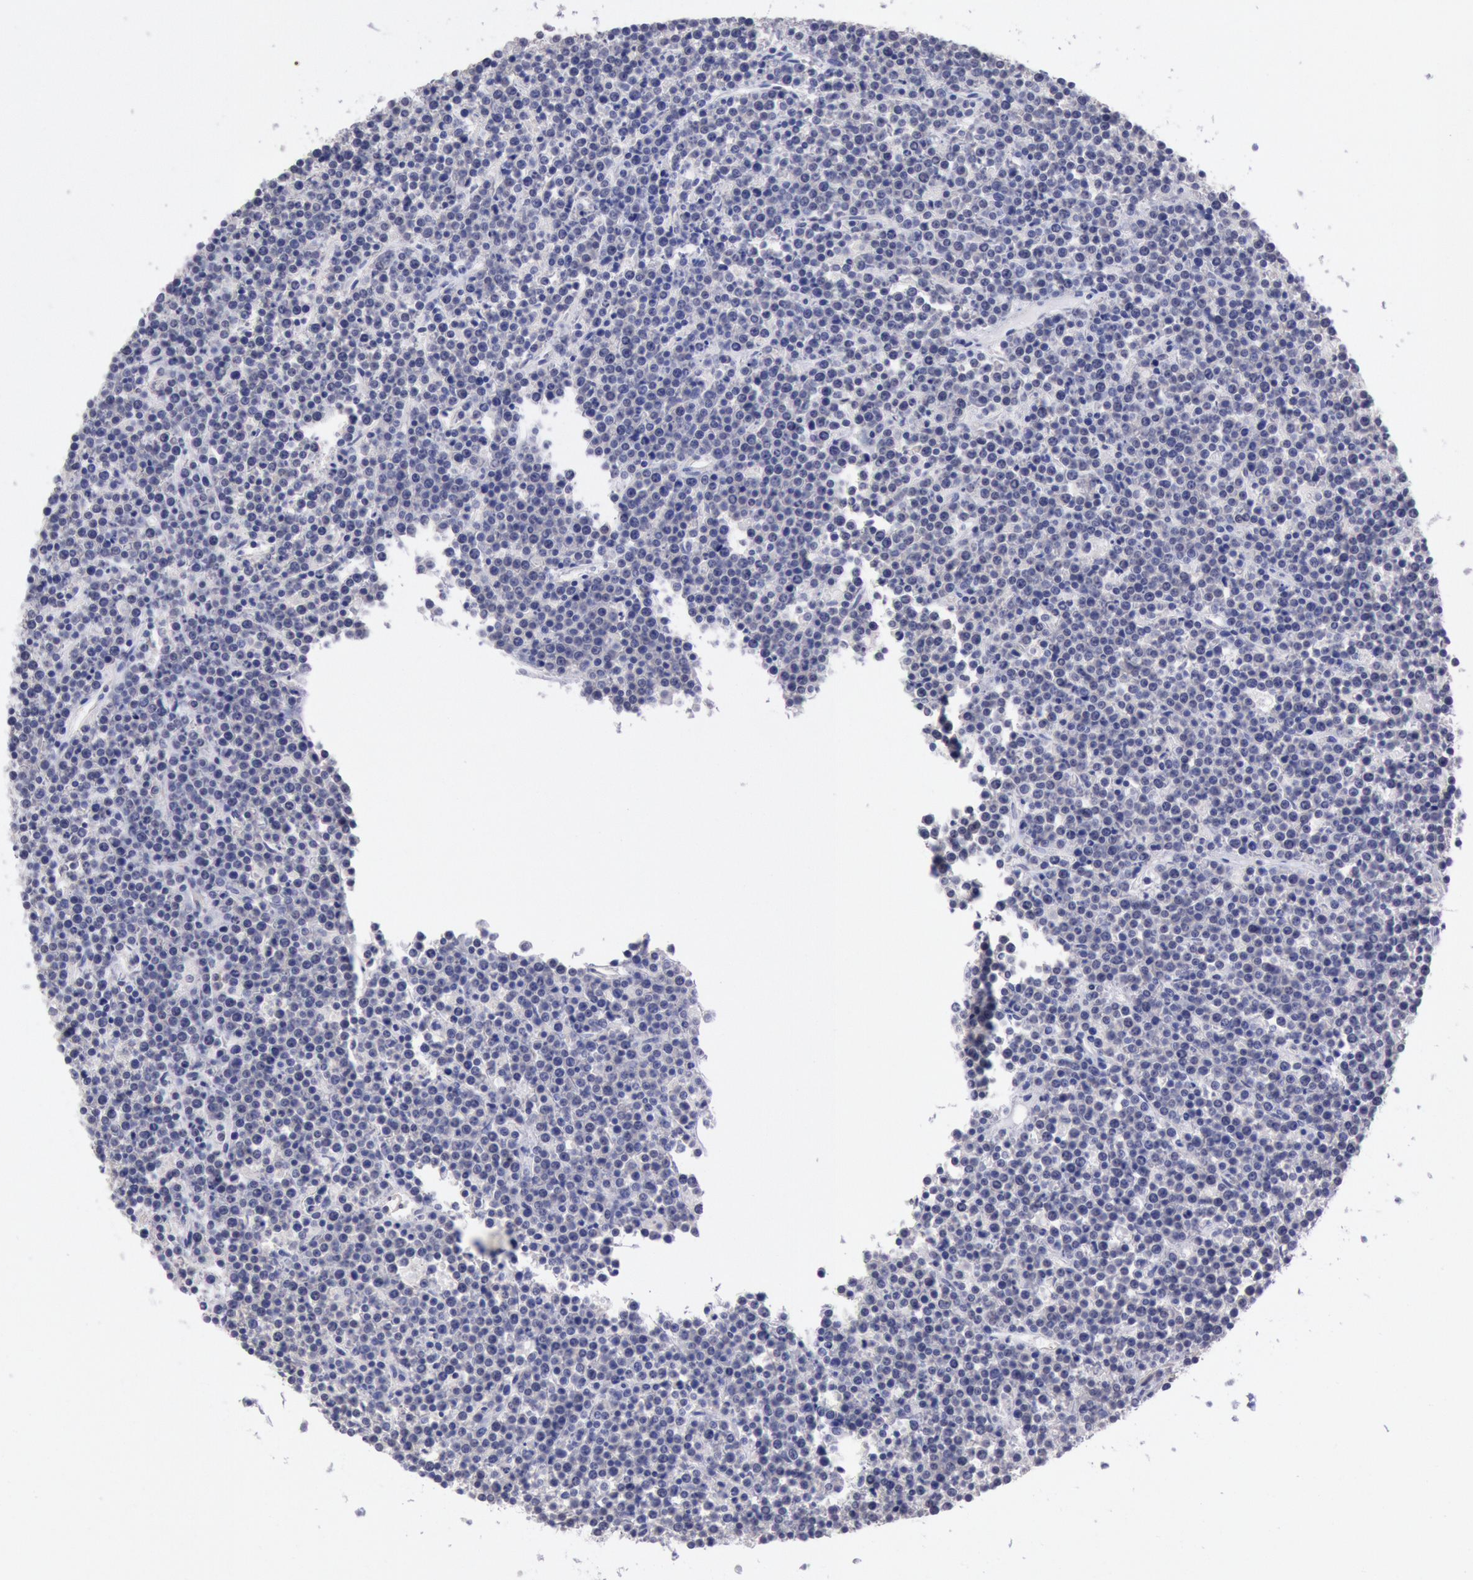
{"staining": {"intensity": "negative", "quantity": "none", "location": "none"}, "tissue": "lymphoma", "cell_type": "Tumor cells", "image_type": "cancer", "snomed": [{"axis": "morphology", "description": "Malignant lymphoma, non-Hodgkin's type, High grade"}, {"axis": "topography", "description": "Ovary"}], "caption": "IHC of lymphoma shows no staining in tumor cells. Nuclei are stained in blue.", "gene": "RPS6KA5", "patient": {"sex": "female", "age": 56}}